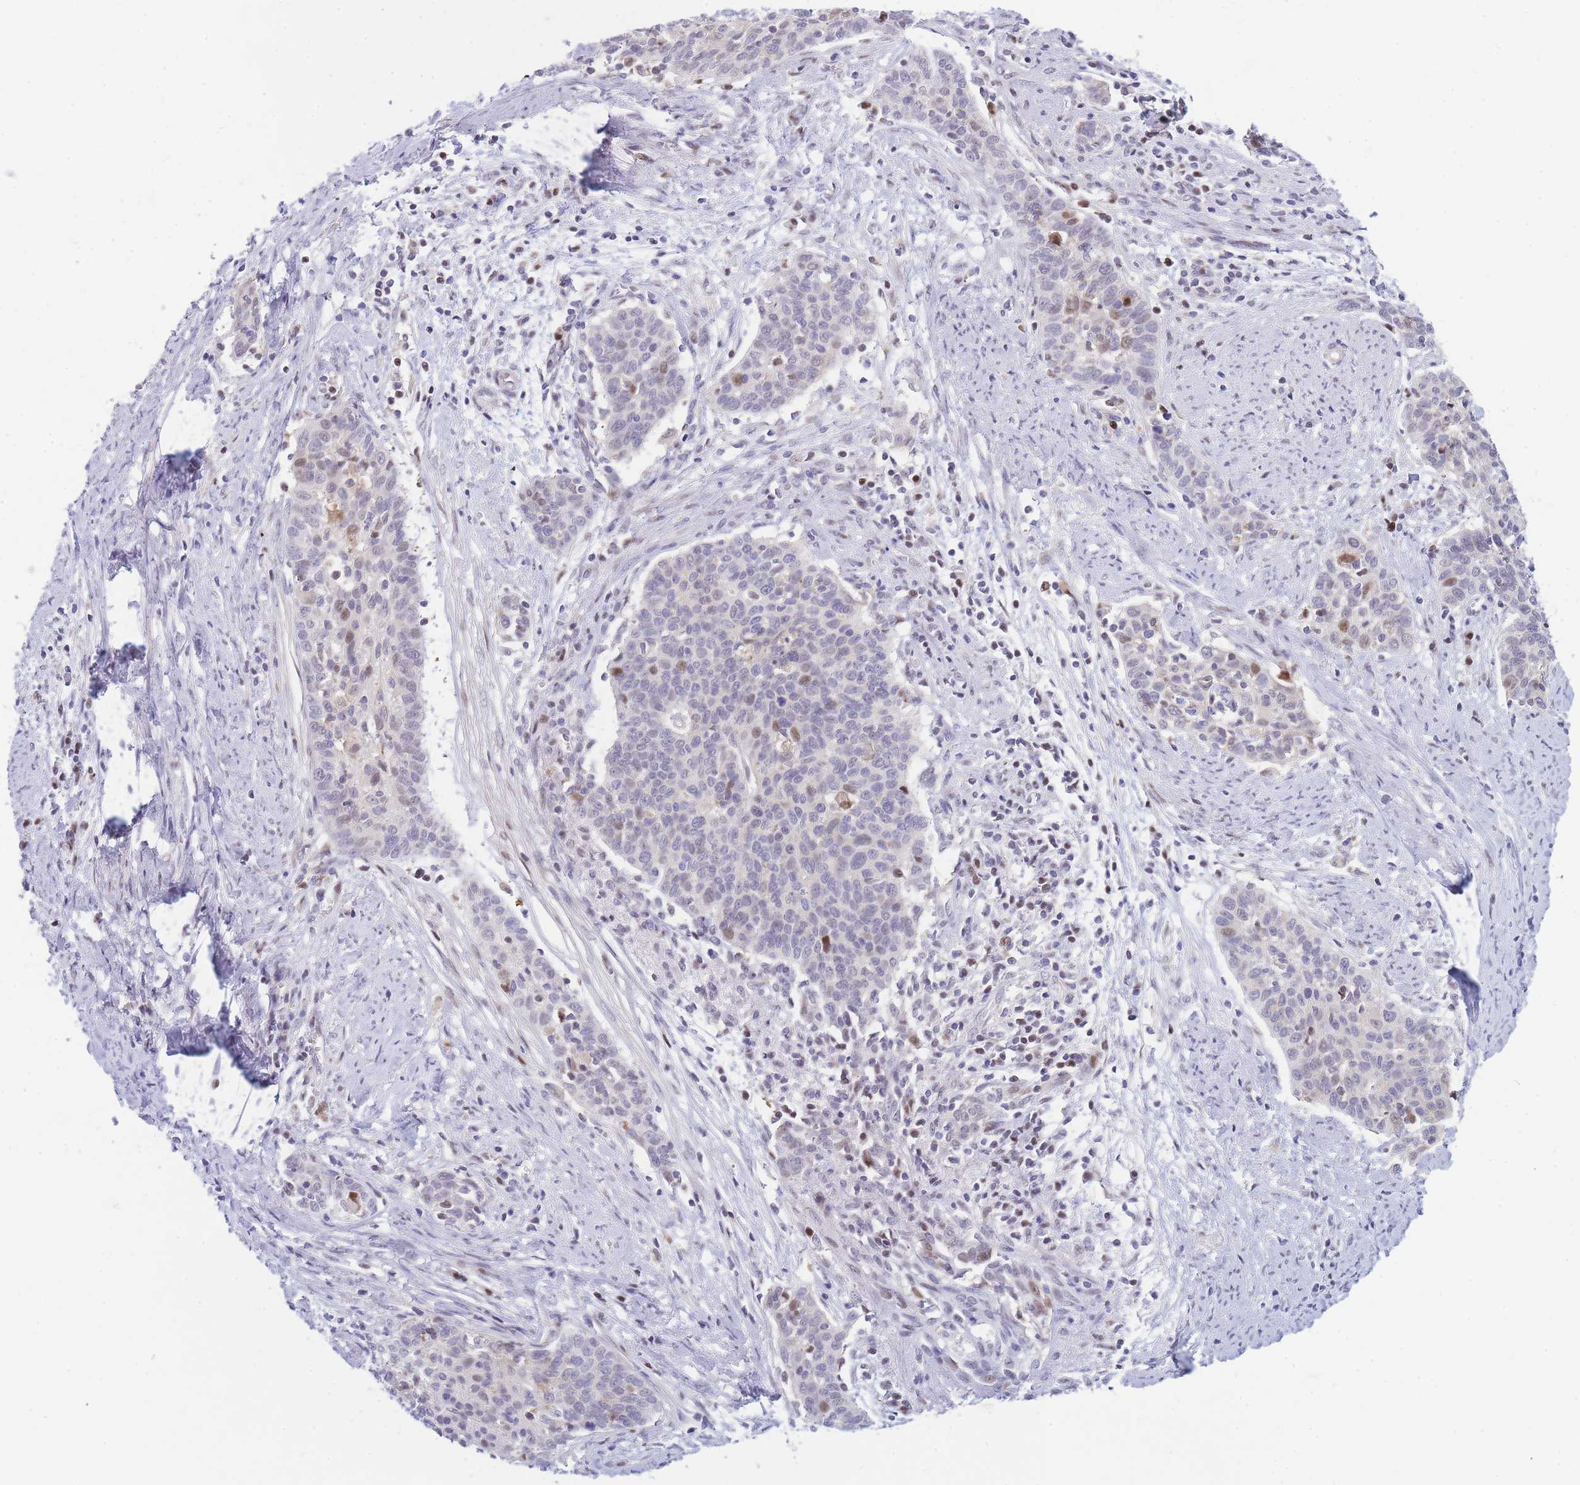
{"staining": {"intensity": "moderate", "quantity": "<25%", "location": "nuclear"}, "tissue": "cervical cancer", "cell_type": "Tumor cells", "image_type": "cancer", "snomed": [{"axis": "morphology", "description": "Squamous cell carcinoma, NOS"}, {"axis": "topography", "description": "Cervix"}], "caption": "Immunohistochemistry (IHC) photomicrograph of neoplastic tissue: human cervical cancer stained using immunohistochemistry displays low levels of moderate protein expression localized specifically in the nuclear of tumor cells, appearing as a nuclear brown color.", "gene": "CRACD", "patient": {"sex": "female", "age": 39}}